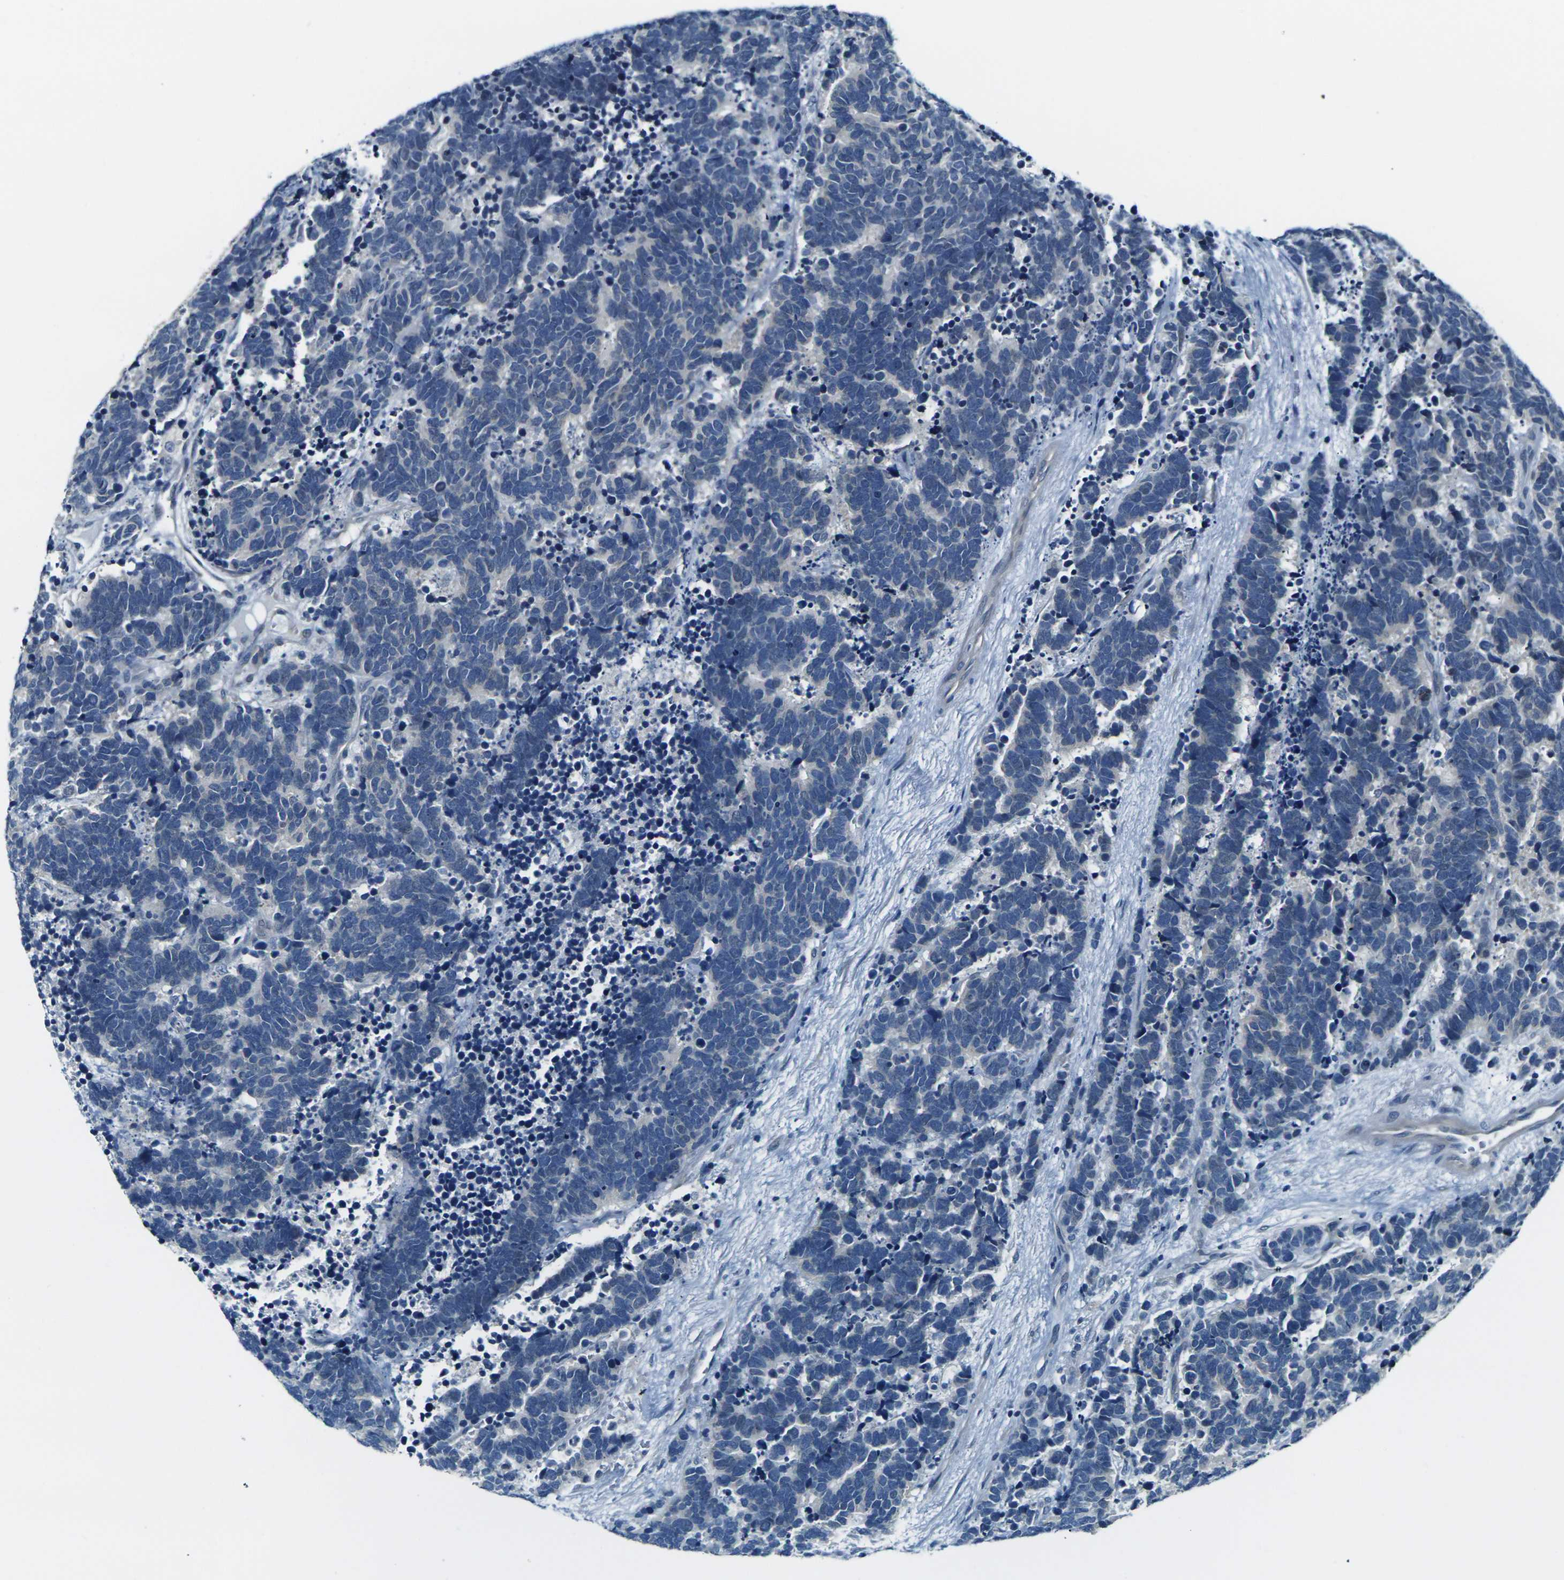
{"staining": {"intensity": "negative", "quantity": "none", "location": "none"}, "tissue": "carcinoid", "cell_type": "Tumor cells", "image_type": "cancer", "snomed": [{"axis": "morphology", "description": "Carcinoma, NOS"}, {"axis": "morphology", "description": "Carcinoid, malignant, NOS"}, {"axis": "topography", "description": "Urinary bladder"}], "caption": "Human malignant carcinoid stained for a protein using immunohistochemistry (IHC) displays no staining in tumor cells.", "gene": "SHISAL2B", "patient": {"sex": "male", "age": 57}}